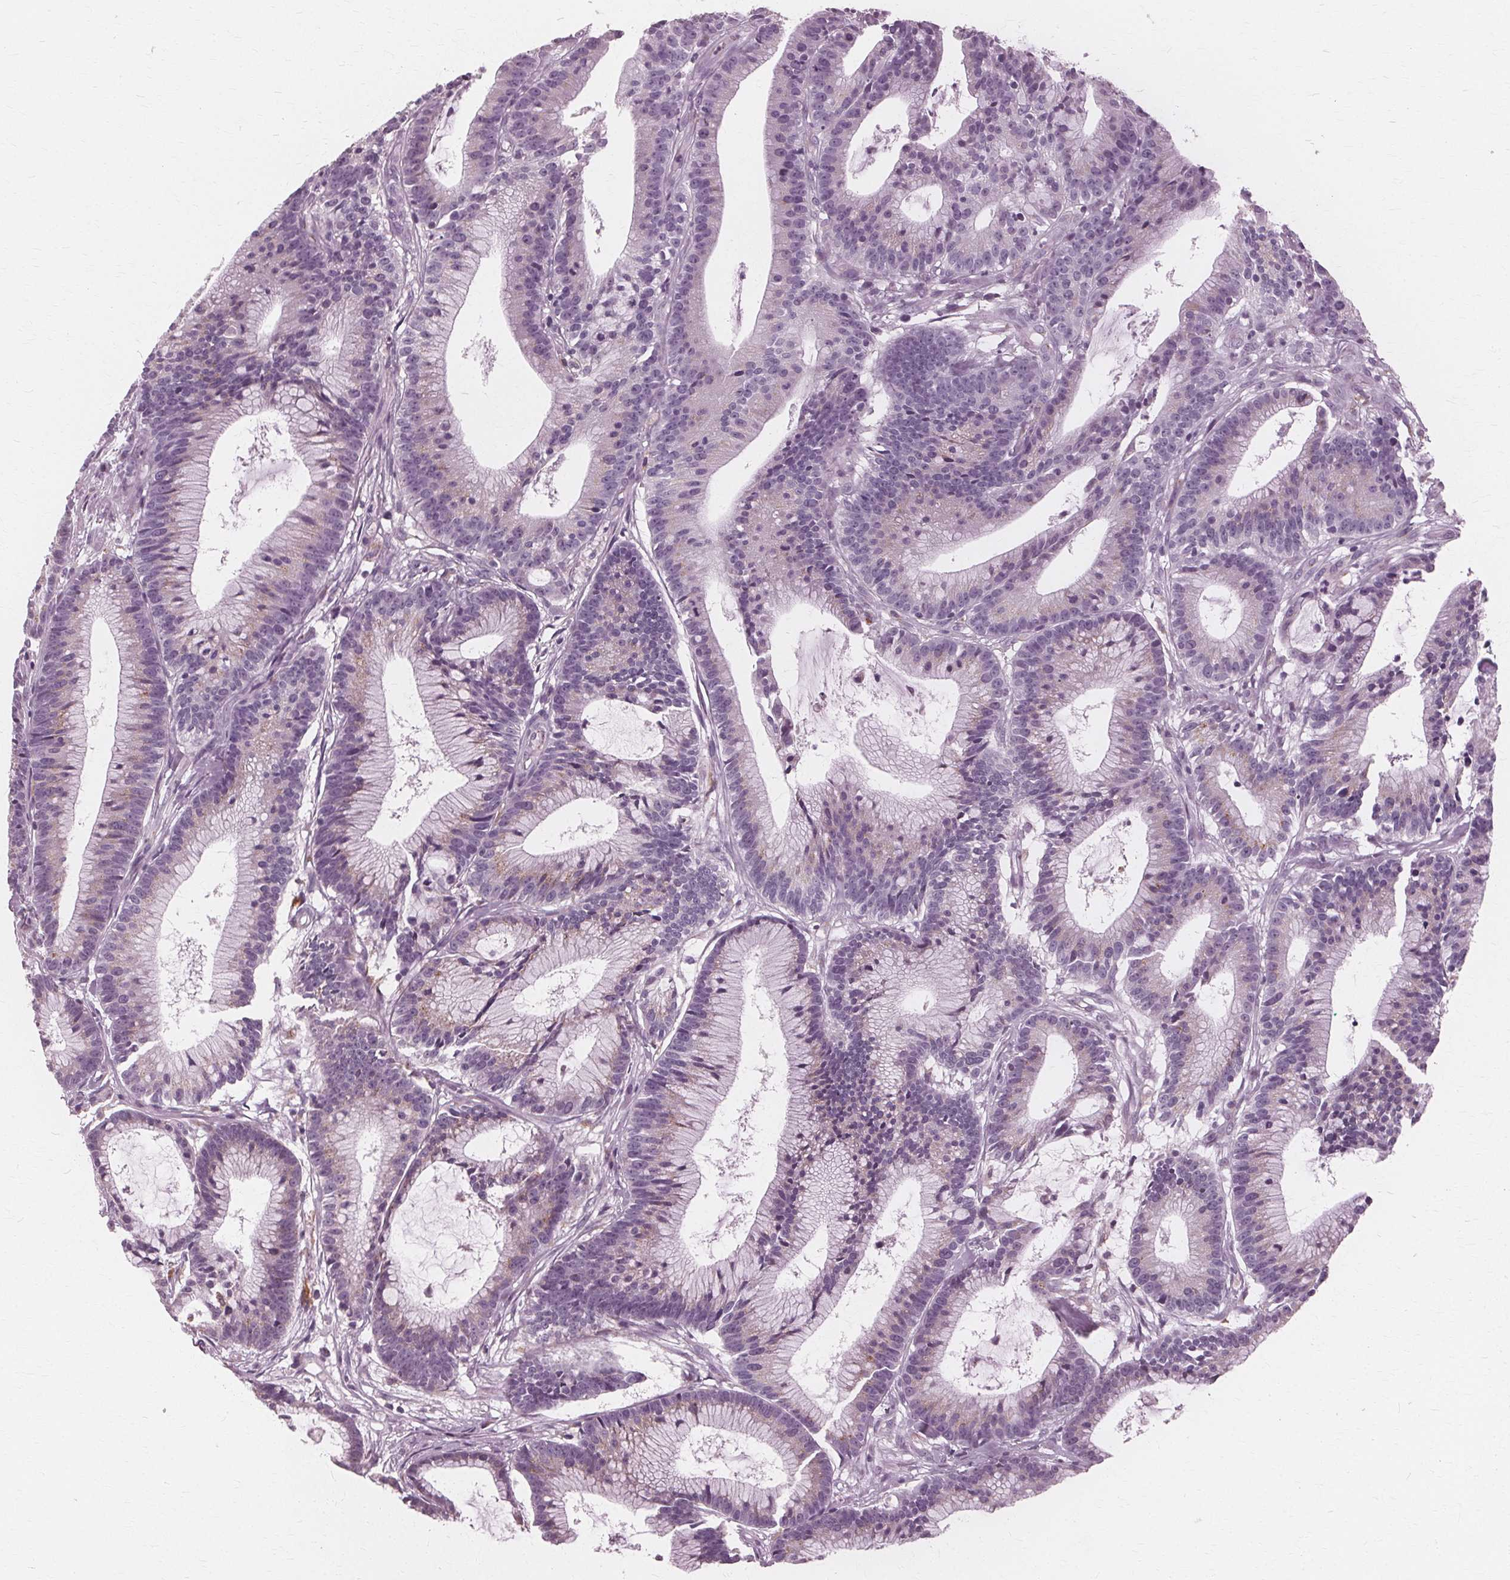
{"staining": {"intensity": "weak", "quantity": "<25%", "location": "cytoplasmic/membranous"}, "tissue": "colorectal cancer", "cell_type": "Tumor cells", "image_type": "cancer", "snomed": [{"axis": "morphology", "description": "Adenocarcinoma, NOS"}, {"axis": "topography", "description": "Colon"}], "caption": "High magnification brightfield microscopy of colorectal adenocarcinoma stained with DAB (brown) and counterstained with hematoxylin (blue): tumor cells show no significant staining.", "gene": "DNASE2", "patient": {"sex": "female", "age": 78}}